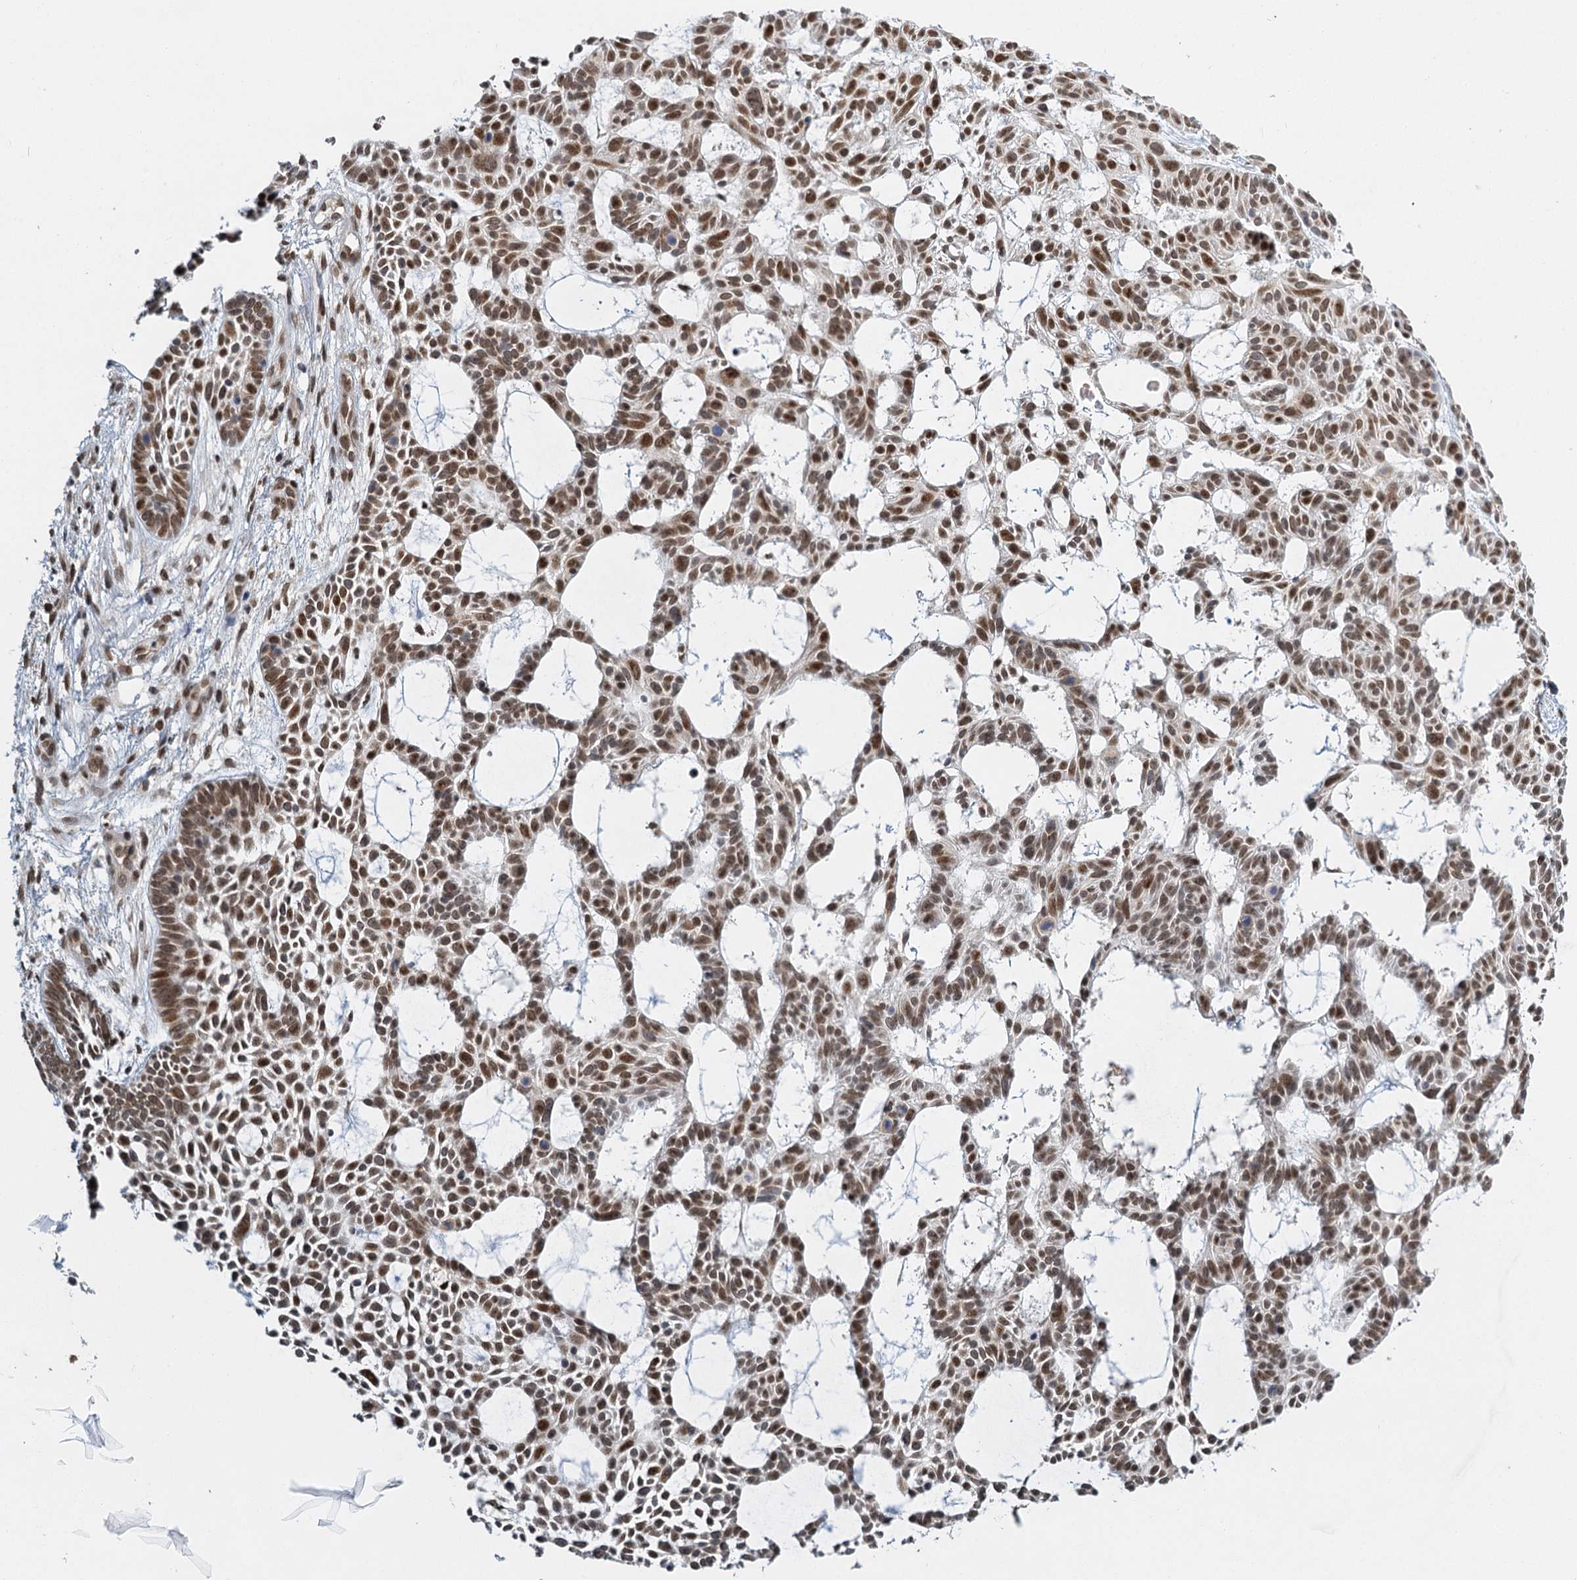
{"staining": {"intensity": "moderate", "quantity": ">75%", "location": "nuclear"}, "tissue": "skin cancer", "cell_type": "Tumor cells", "image_type": "cancer", "snomed": [{"axis": "morphology", "description": "Basal cell carcinoma"}, {"axis": "topography", "description": "Skin"}], "caption": "IHC staining of basal cell carcinoma (skin), which shows medium levels of moderate nuclear positivity in about >75% of tumor cells indicating moderate nuclear protein staining. The staining was performed using DAB (brown) for protein detection and nuclei were counterstained in hematoxylin (blue).", "gene": "TREX1", "patient": {"sex": "male", "age": 89}}